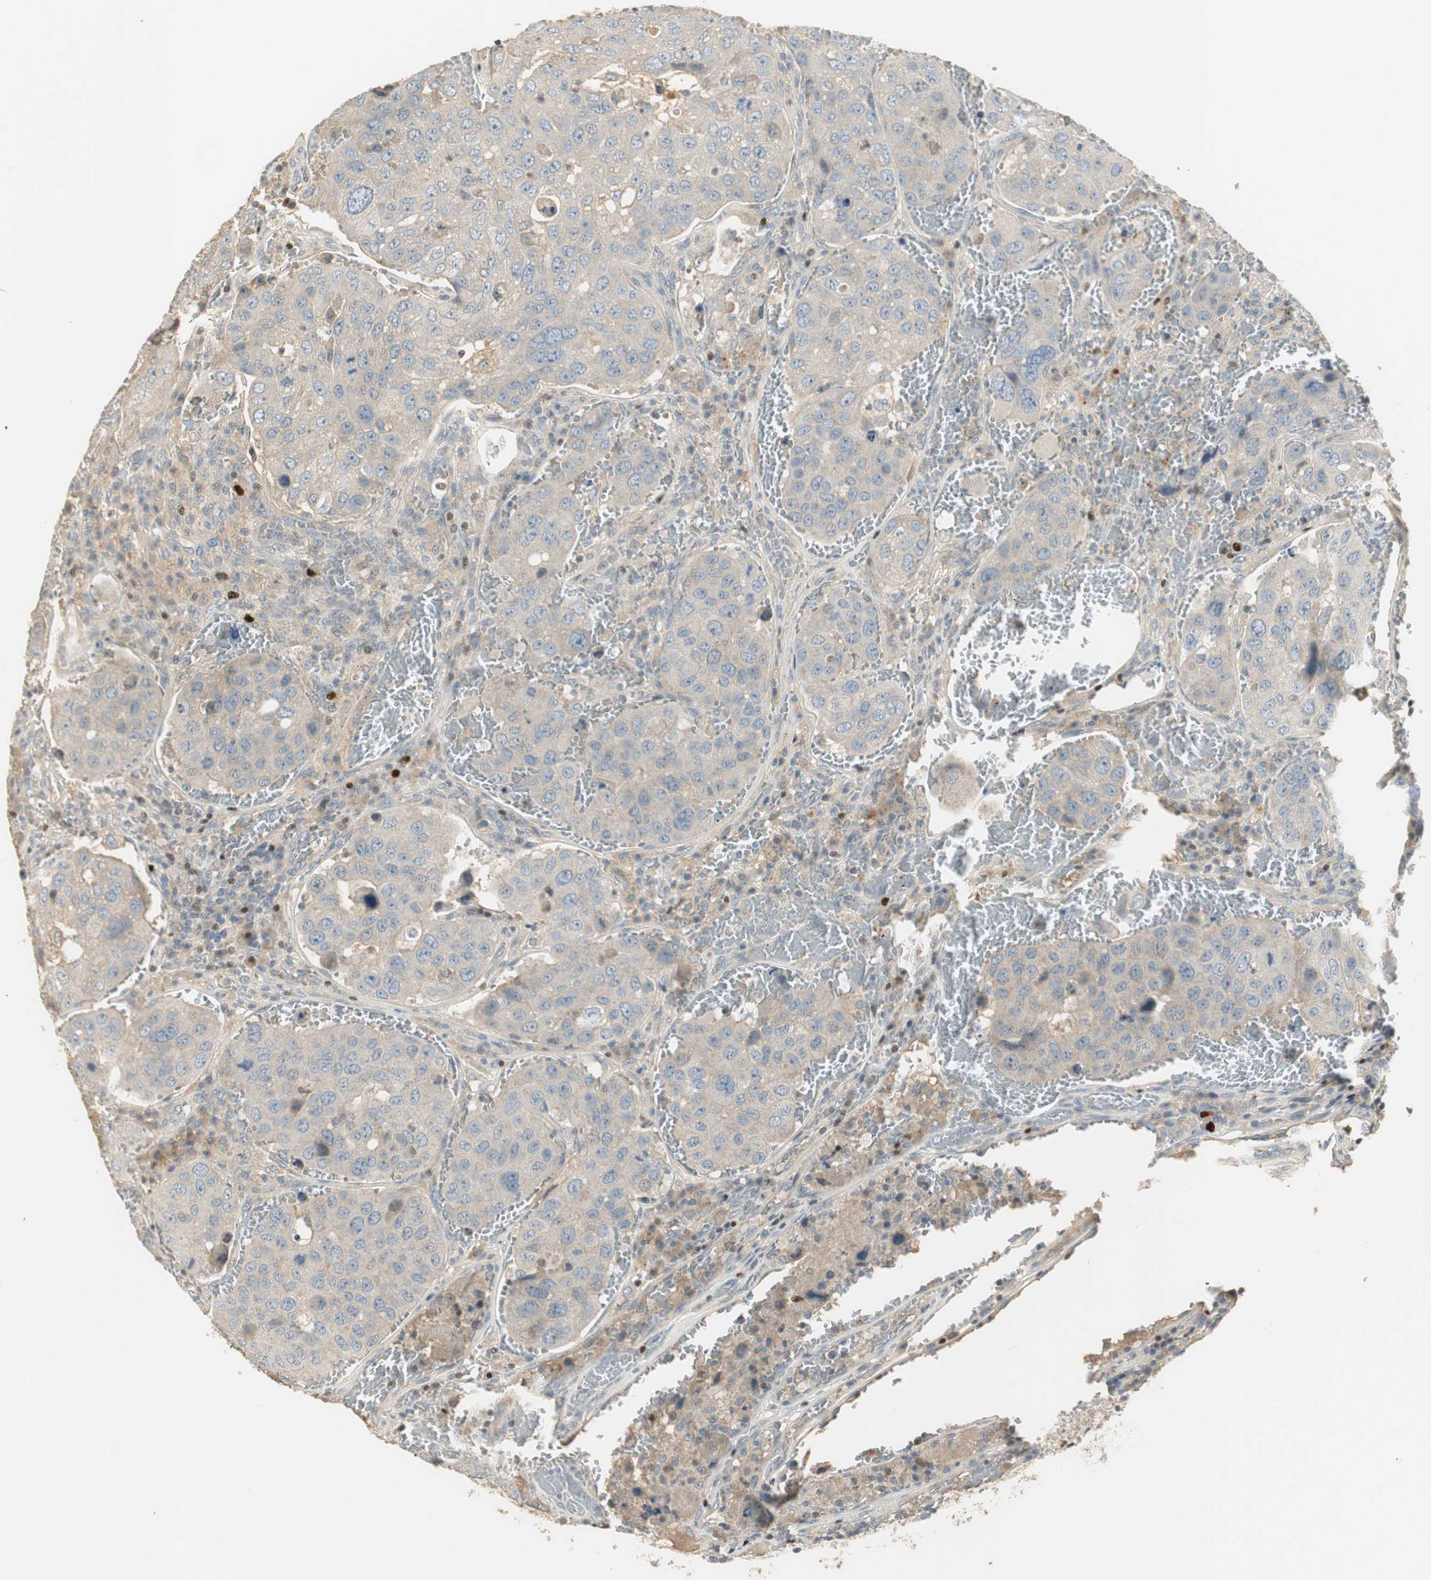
{"staining": {"intensity": "negative", "quantity": "none", "location": "none"}, "tissue": "urothelial cancer", "cell_type": "Tumor cells", "image_type": "cancer", "snomed": [{"axis": "morphology", "description": "Urothelial carcinoma, High grade"}, {"axis": "topography", "description": "Lymph node"}, {"axis": "topography", "description": "Urinary bladder"}], "caption": "Tumor cells show no significant protein expression in high-grade urothelial carcinoma.", "gene": "RUNX2", "patient": {"sex": "male", "age": 51}}